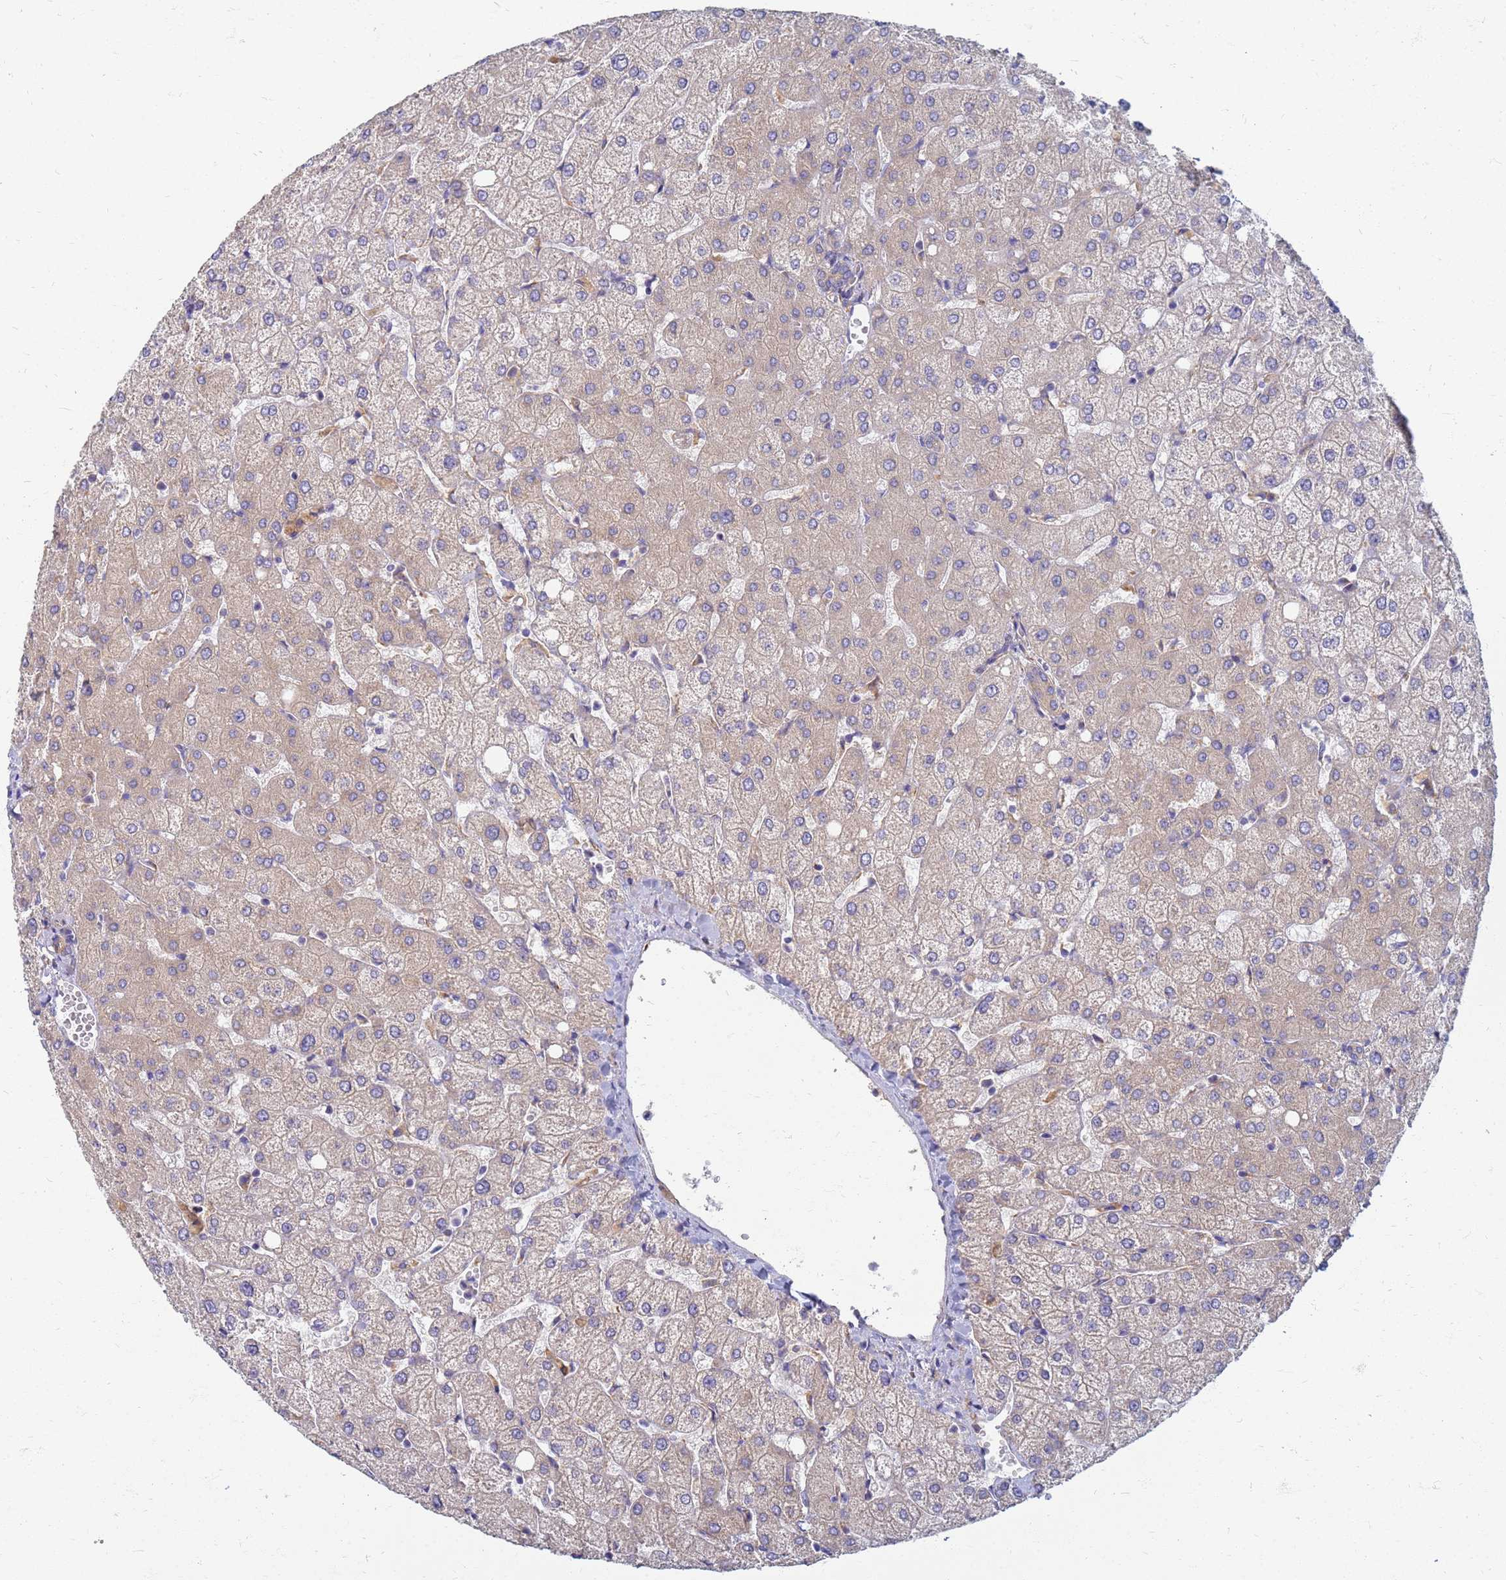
{"staining": {"intensity": "weak", "quantity": ">75%", "location": "cytoplasmic/membranous"}, "tissue": "liver", "cell_type": "Cholangiocytes", "image_type": "normal", "snomed": [{"axis": "morphology", "description": "Normal tissue, NOS"}, {"axis": "topography", "description": "Liver"}], "caption": "Protein staining of unremarkable liver demonstrates weak cytoplasmic/membranous staining in about >75% of cholangiocytes. The staining is performed using DAB (3,3'-diaminobenzidine) brown chromogen to label protein expression. The nuclei are counter-stained blue using hematoxylin.", "gene": "EEA1", "patient": {"sex": "female", "age": 54}}